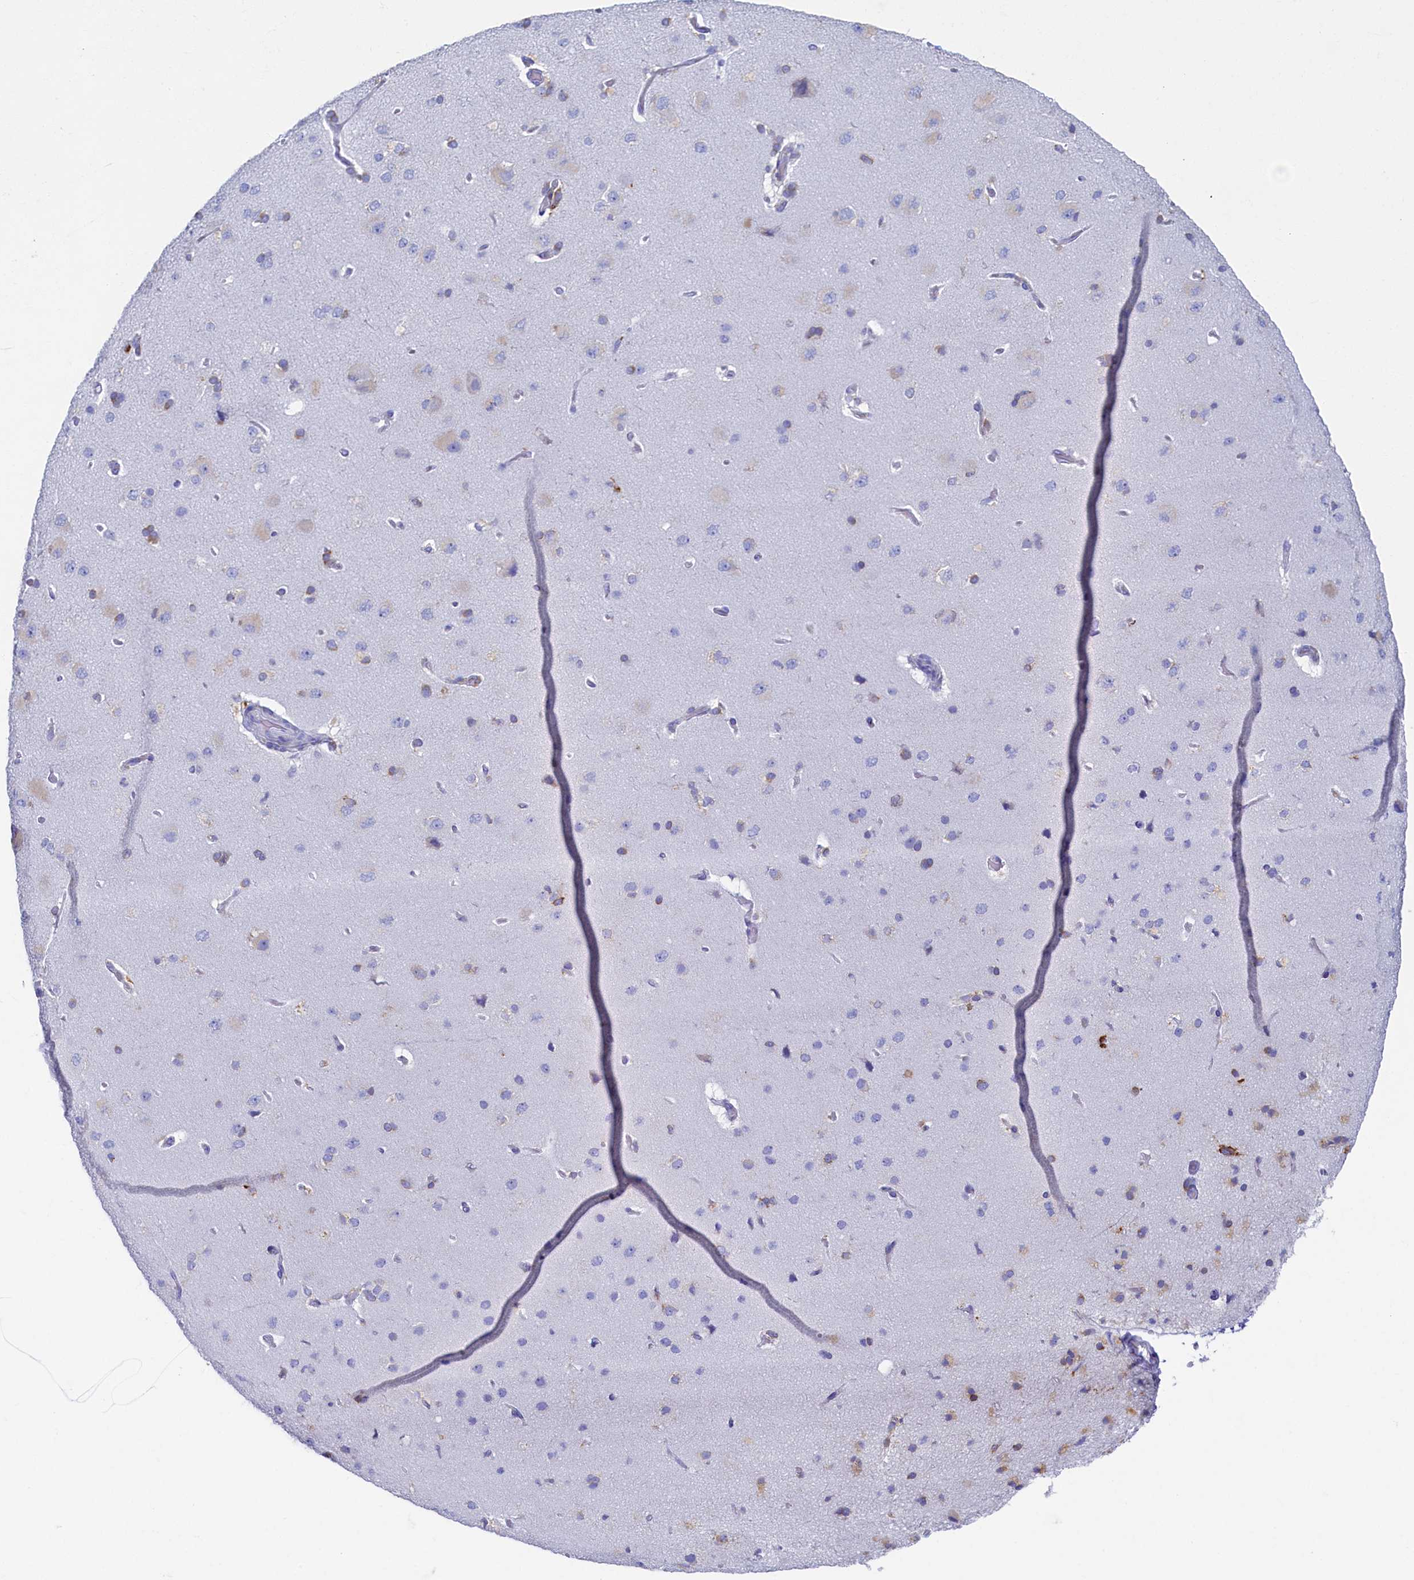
{"staining": {"intensity": "negative", "quantity": "none", "location": "none"}, "tissue": "cerebral cortex", "cell_type": "Endothelial cells", "image_type": "normal", "snomed": [{"axis": "morphology", "description": "Normal tissue, NOS"}, {"axis": "topography", "description": "Cerebral cortex"}], "caption": "Micrograph shows no protein staining in endothelial cells of normal cerebral cortex. (DAB IHC, high magnification).", "gene": "TMEM18", "patient": {"sex": "male", "age": 62}}